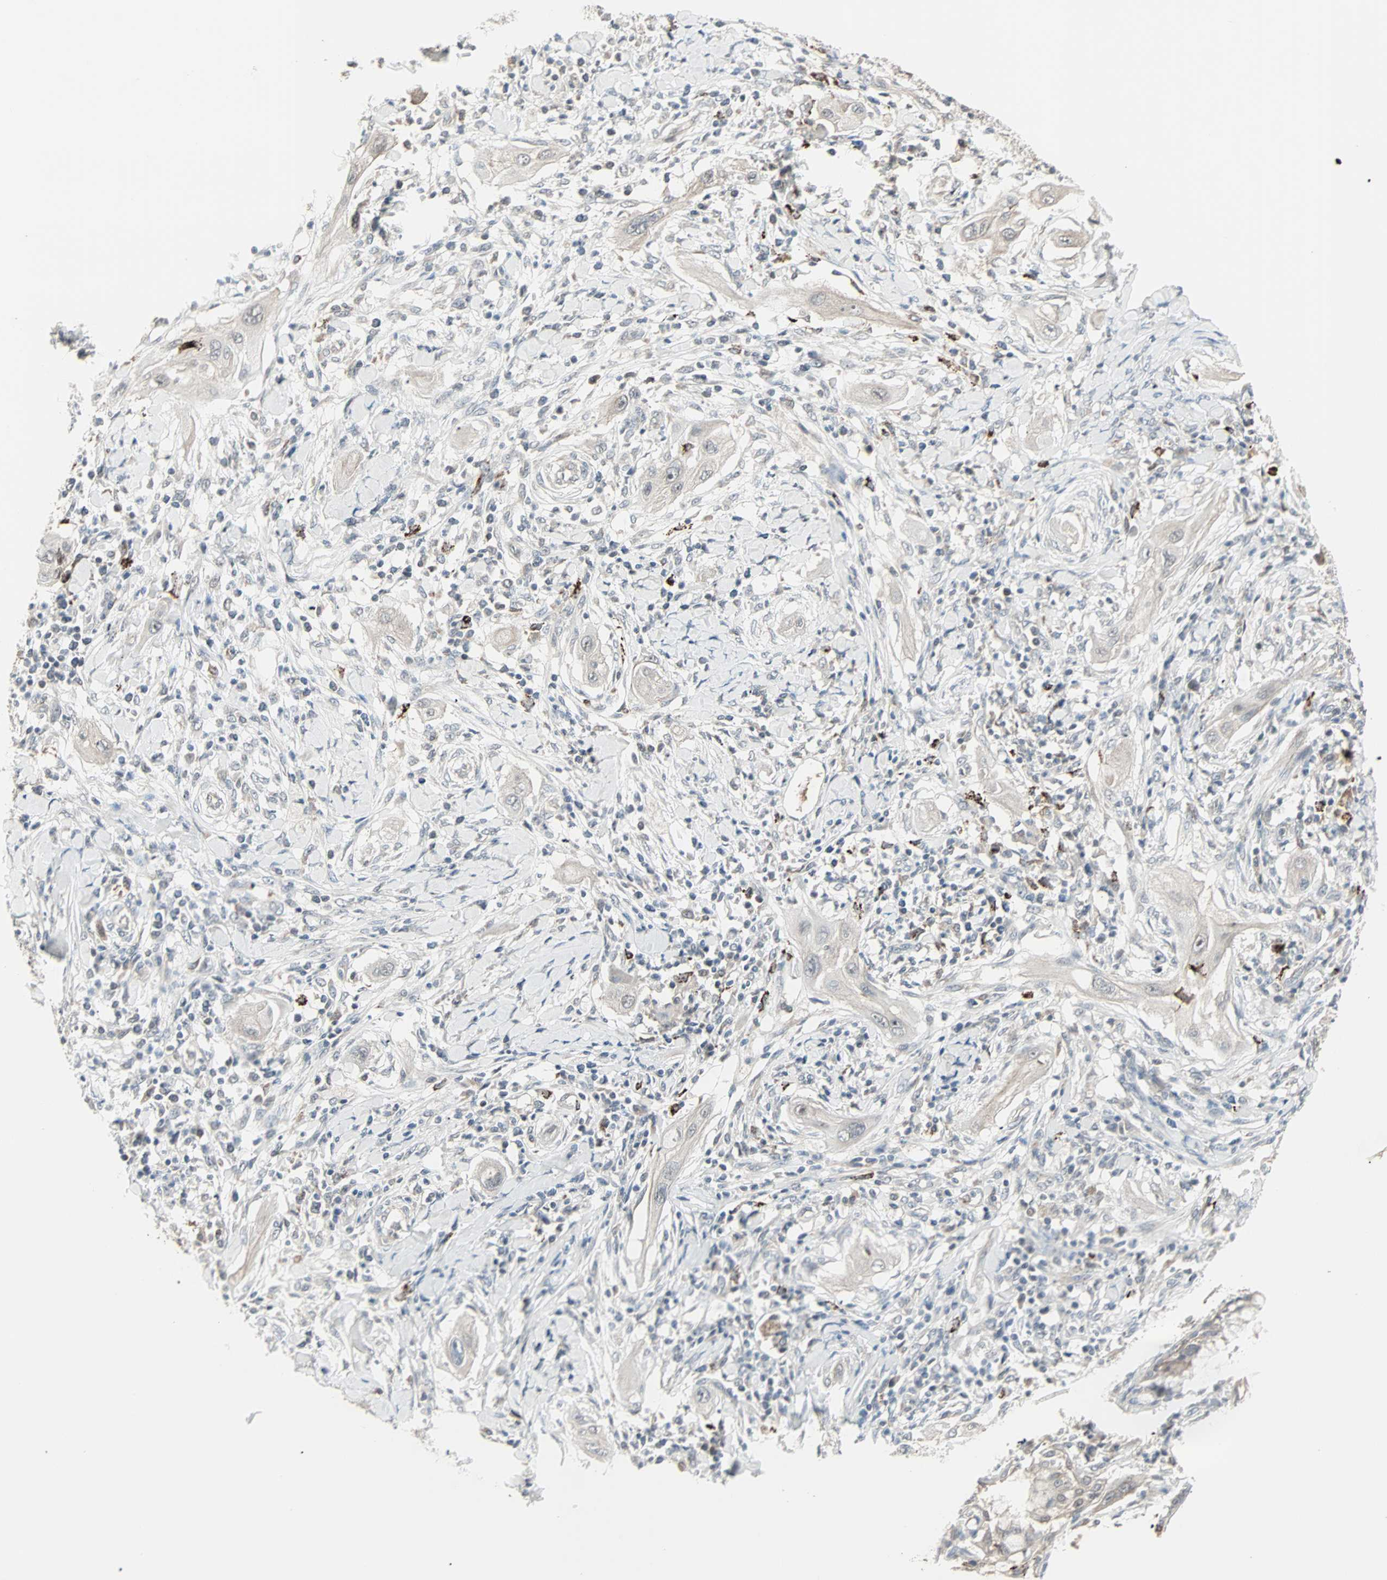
{"staining": {"intensity": "negative", "quantity": "none", "location": "none"}, "tissue": "lung cancer", "cell_type": "Tumor cells", "image_type": "cancer", "snomed": [{"axis": "morphology", "description": "Squamous cell carcinoma, NOS"}, {"axis": "topography", "description": "Lung"}], "caption": "A high-resolution image shows immunohistochemistry (IHC) staining of lung cancer, which displays no significant expression in tumor cells.", "gene": "KDM4A", "patient": {"sex": "female", "age": 47}}